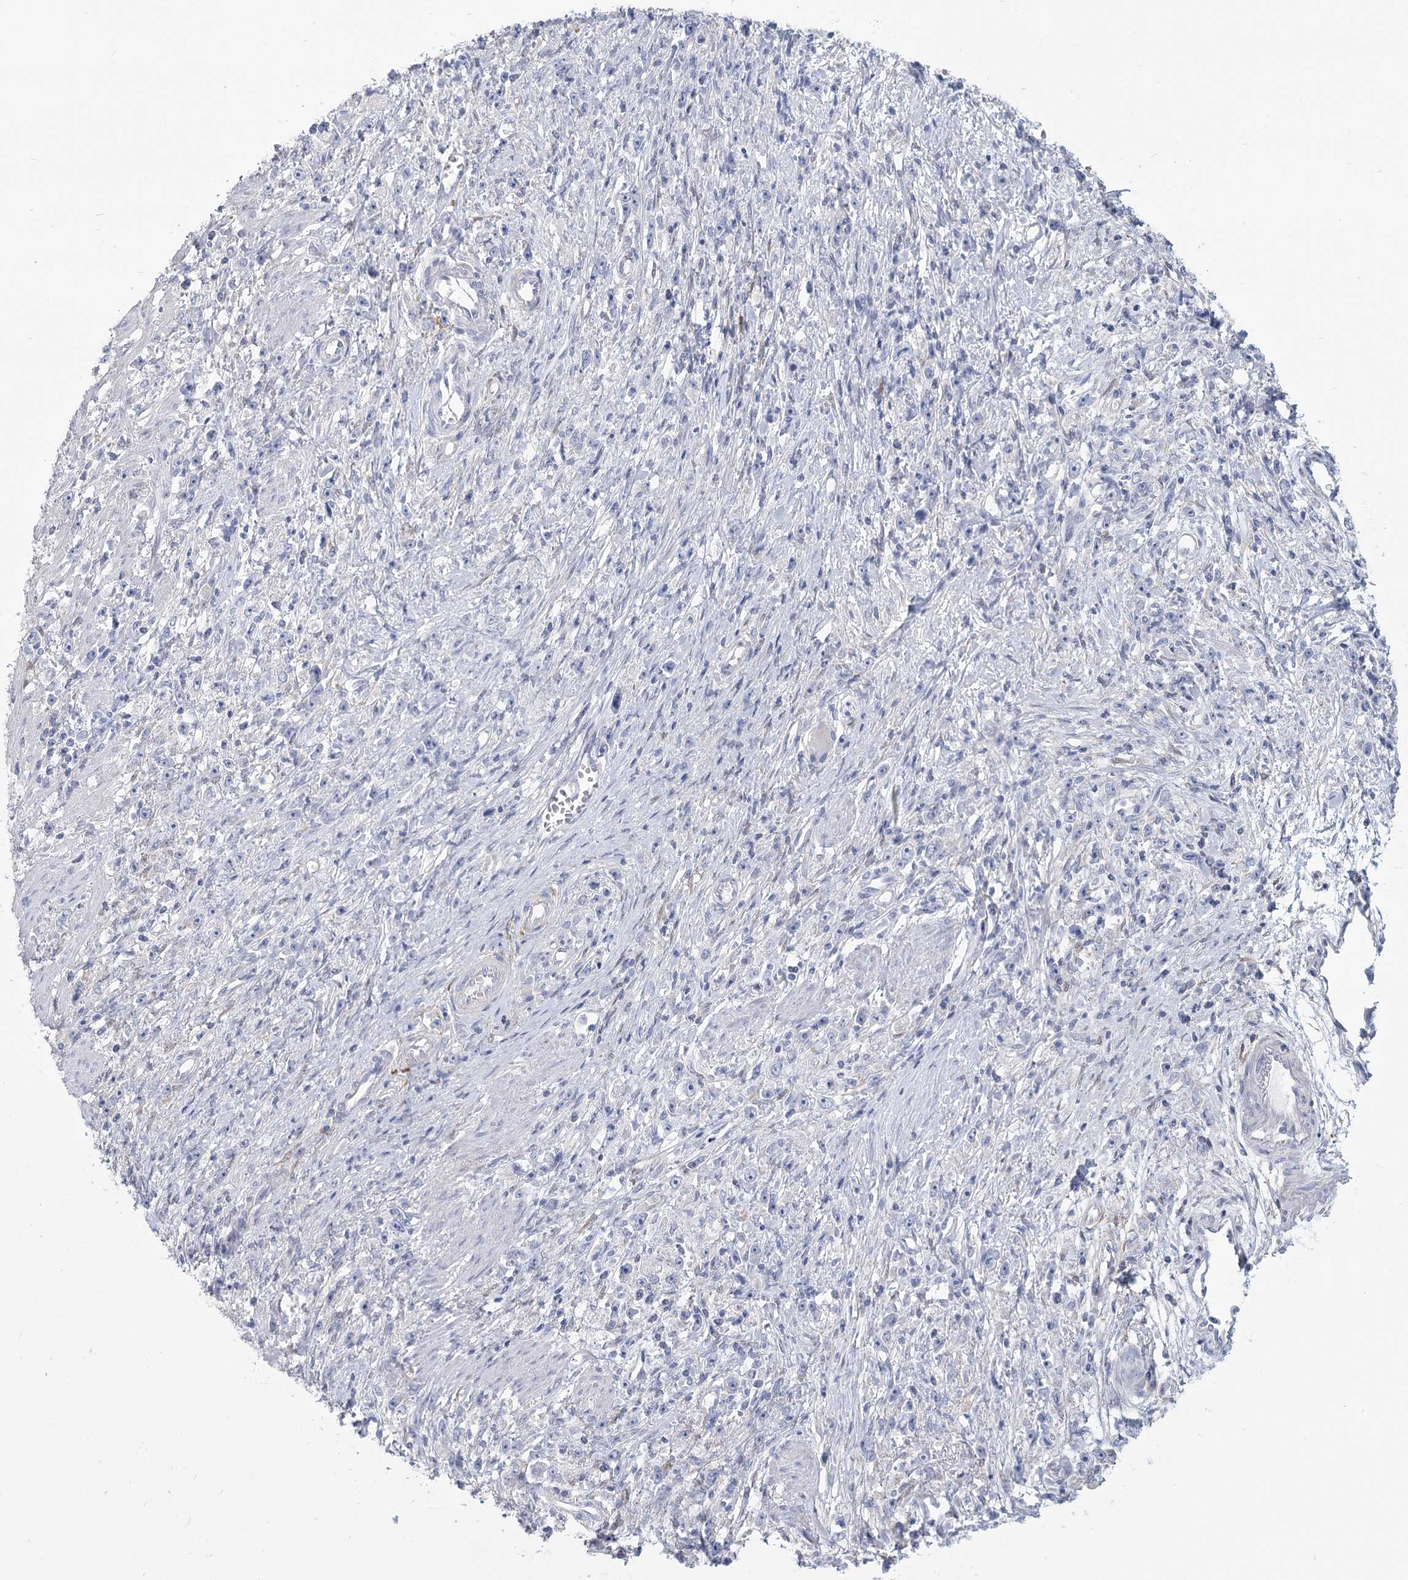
{"staining": {"intensity": "negative", "quantity": "none", "location": "none"}, "tissue": "stomach cancer", "cell_type": "Tumor cells", "image_type": "cancer", "snomed": [{"axis": "morphology", "description": "Adenocarcinoma, NOS"}, {"axis": "topography", "description": "Stomach"}], "caption": "This micrograph is of adenocarcinoma (stomach) stained with immunohistochemistry to label a protein in brown with the nuclei are counter-stained blue. There is no expression in tumor cells.", "gene": "CNTLN", "patient": {"sex": "female", "age": 59}}